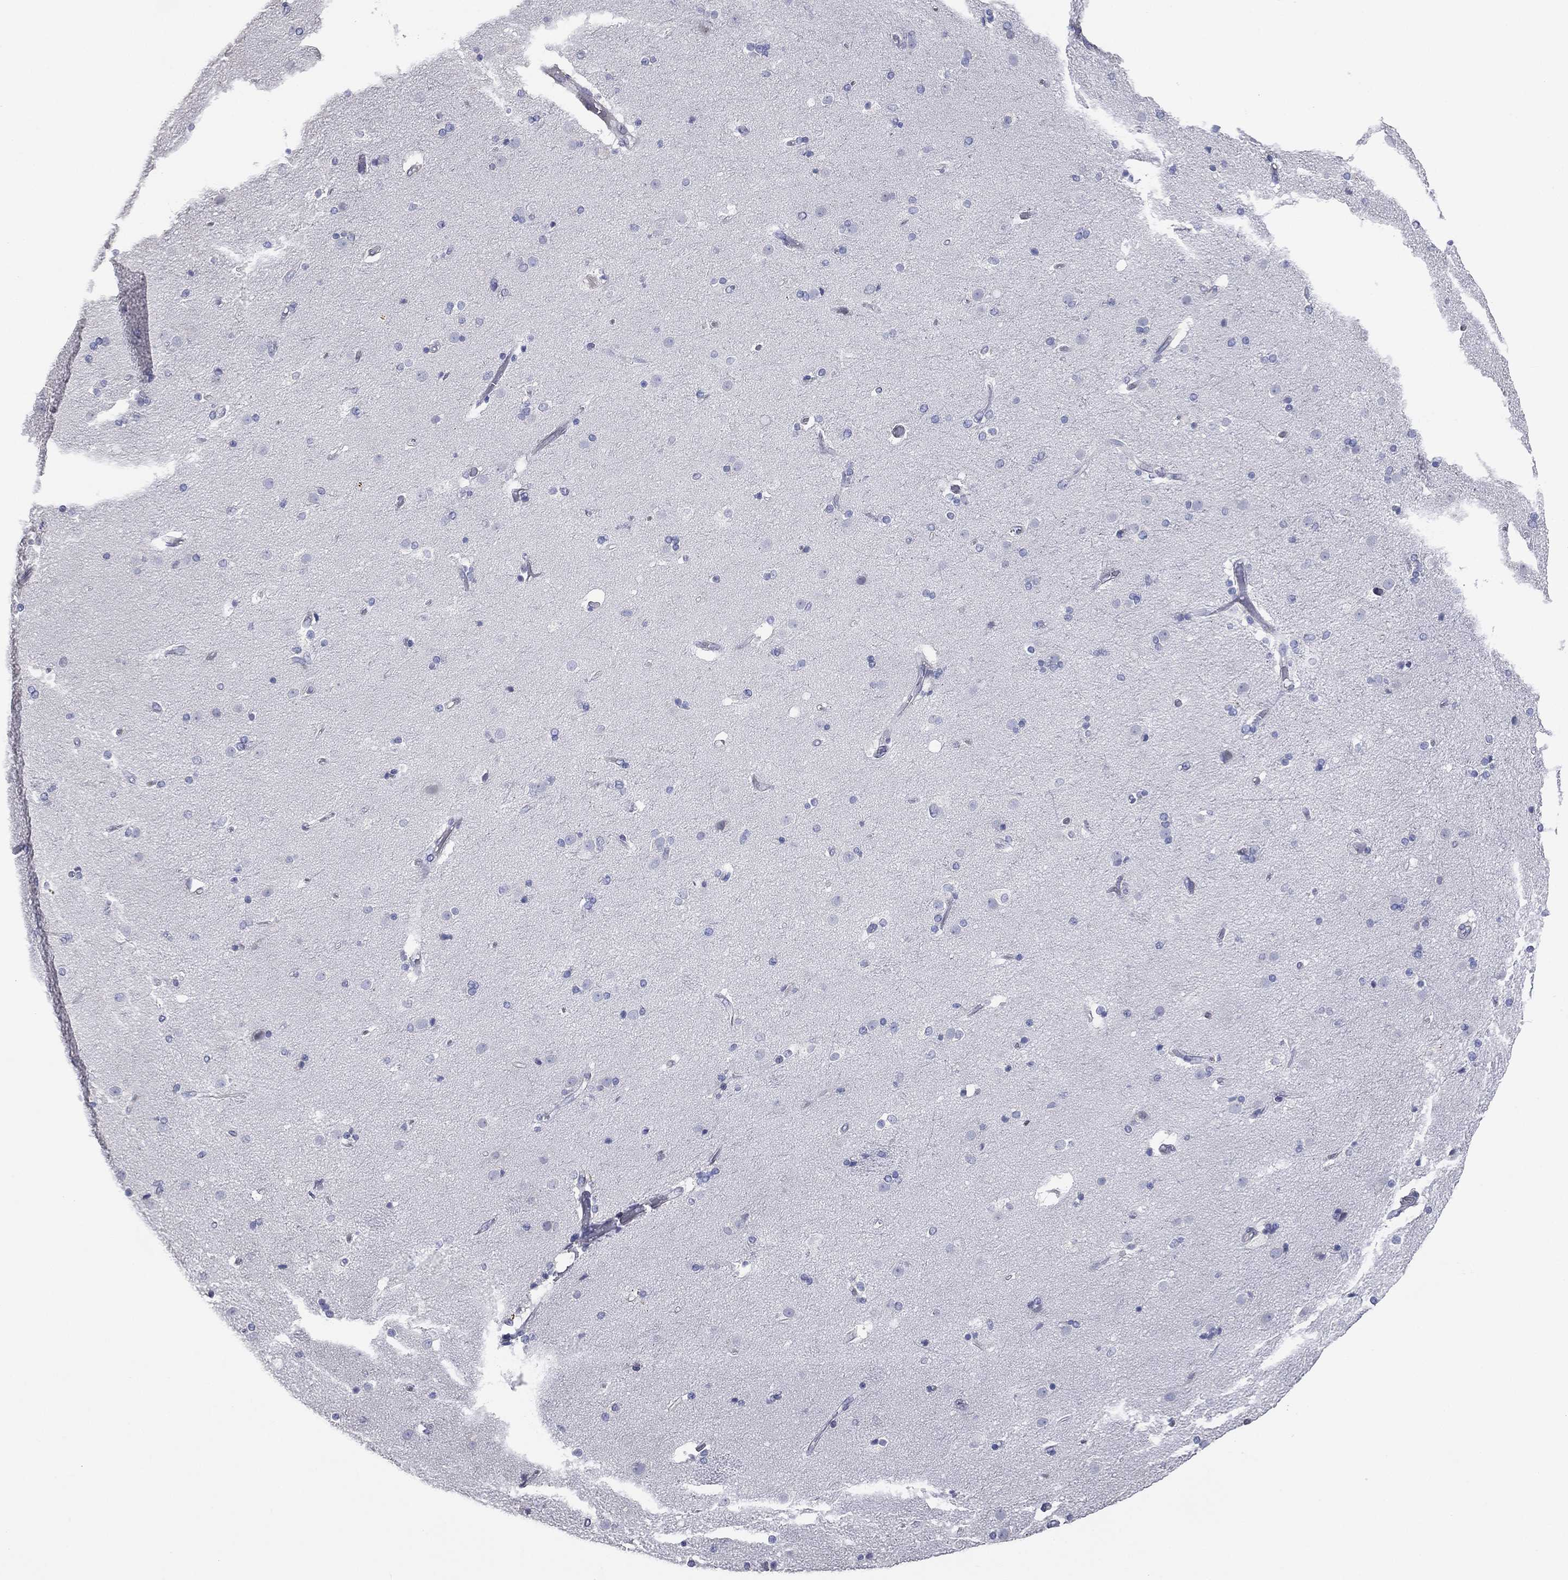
{"staining": {"intensity": "negative", "quantity": "none", "location": "none"}, "tissue": "caudate", "cell_type": "Glial cells", "image_type": "normal", "snomed": [{"axis": "morphology", "description": "Normal tissue, NOS"}, {"axis": "topography", "description": "Lateral ventricle wall"}], "caption": "This is an immunohistochemistry (IHC) image of benign human caudate. There is no positivity in glial cells.", "gene": "CFTR", "patient": {"sex": "male", "age": 54}}